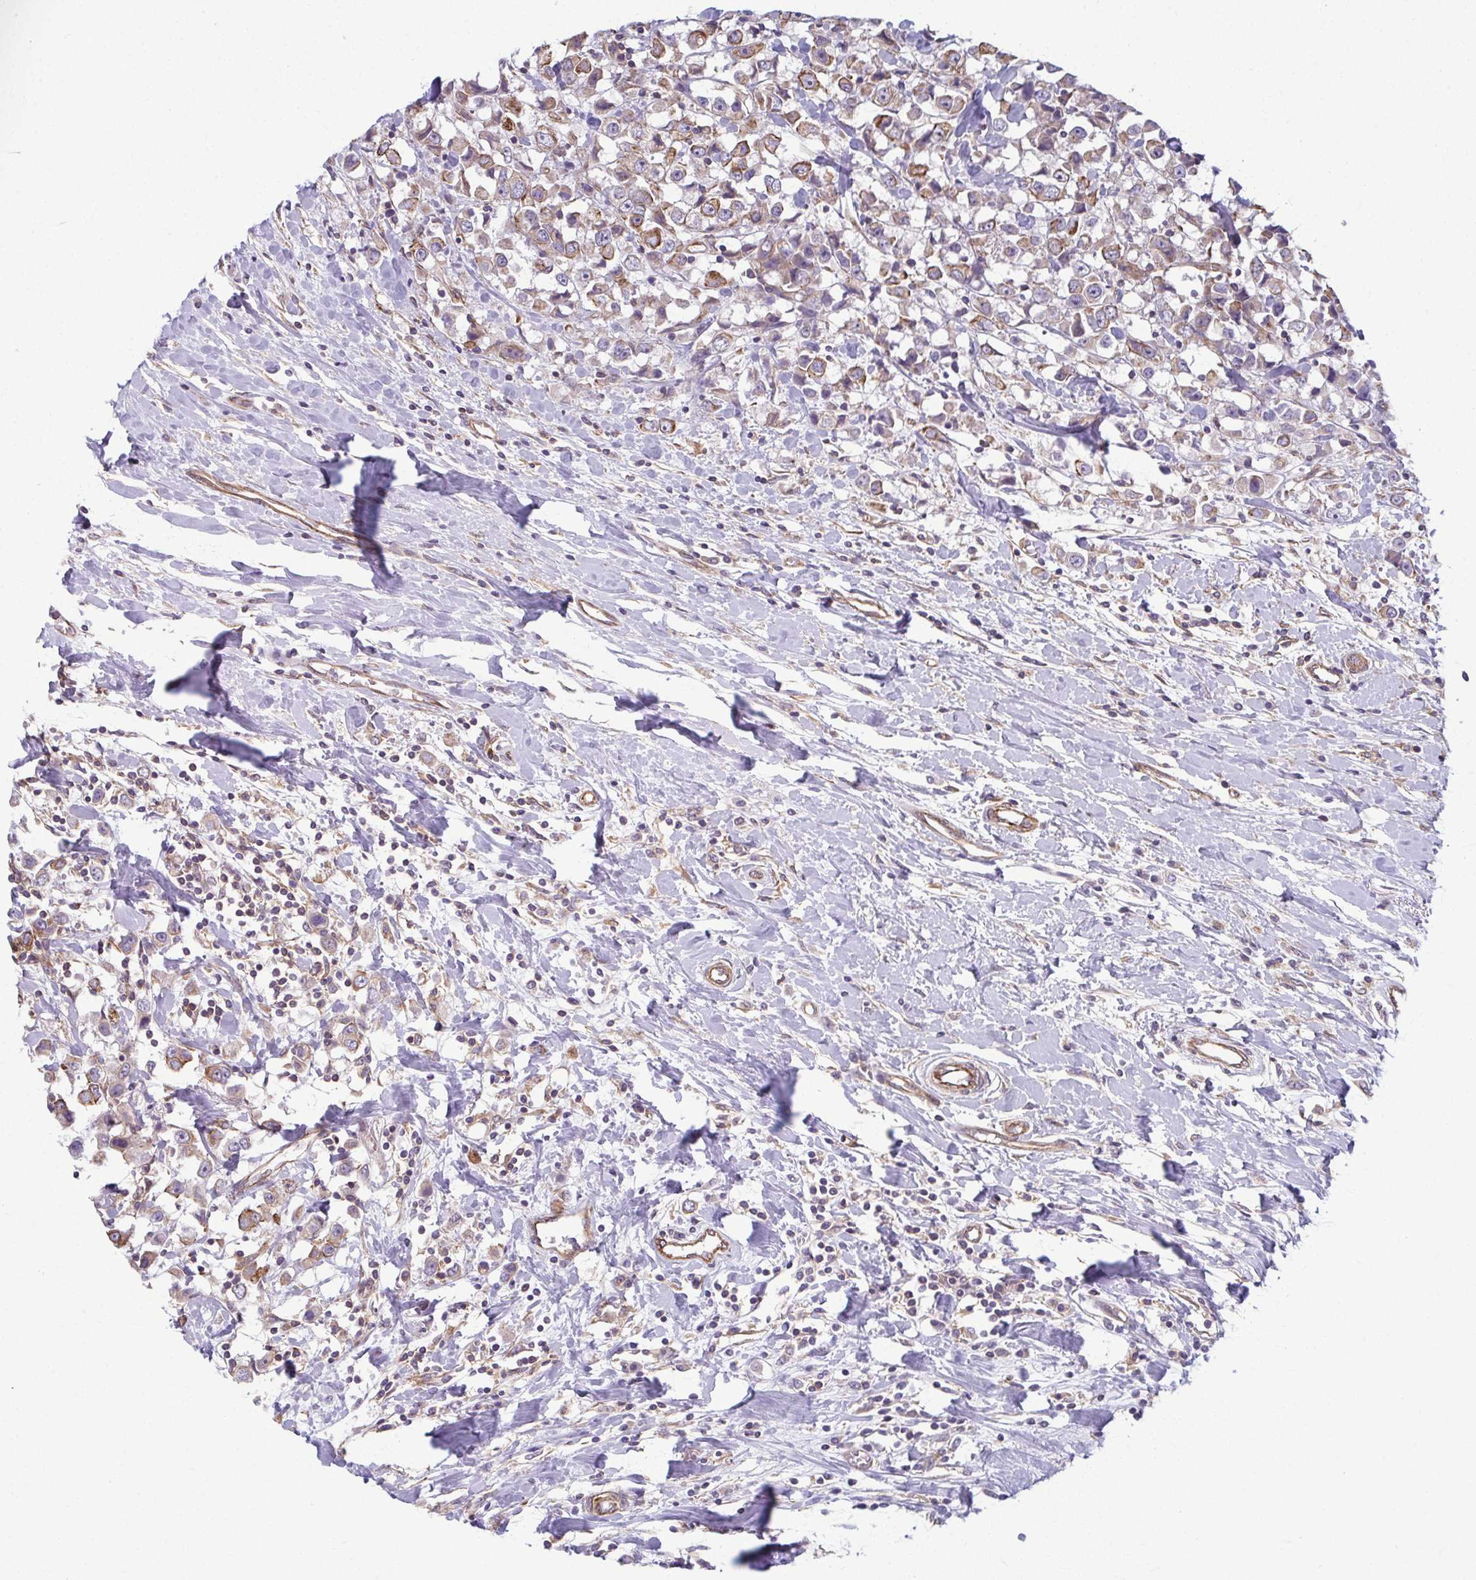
{"staining": {"intensity": "weak", "quantity": ">75%", "location": "cytoplasmic/membranous"}, "tissue": "breast cancer", "cell_type": "Tumor cells", "image_type": "cancer", "snomed": [{"axis": "morphology", "description": "Duct carcinoma"}, {"axis": "topography", "description": "Breast"}], "caption": "Weak cytoplasmic/membranous protein positivity is appreciated in about >75% of tumor cells in breast cancer.", "gene": "EID2B", "patient": {"sex": "female", "age": 61}}